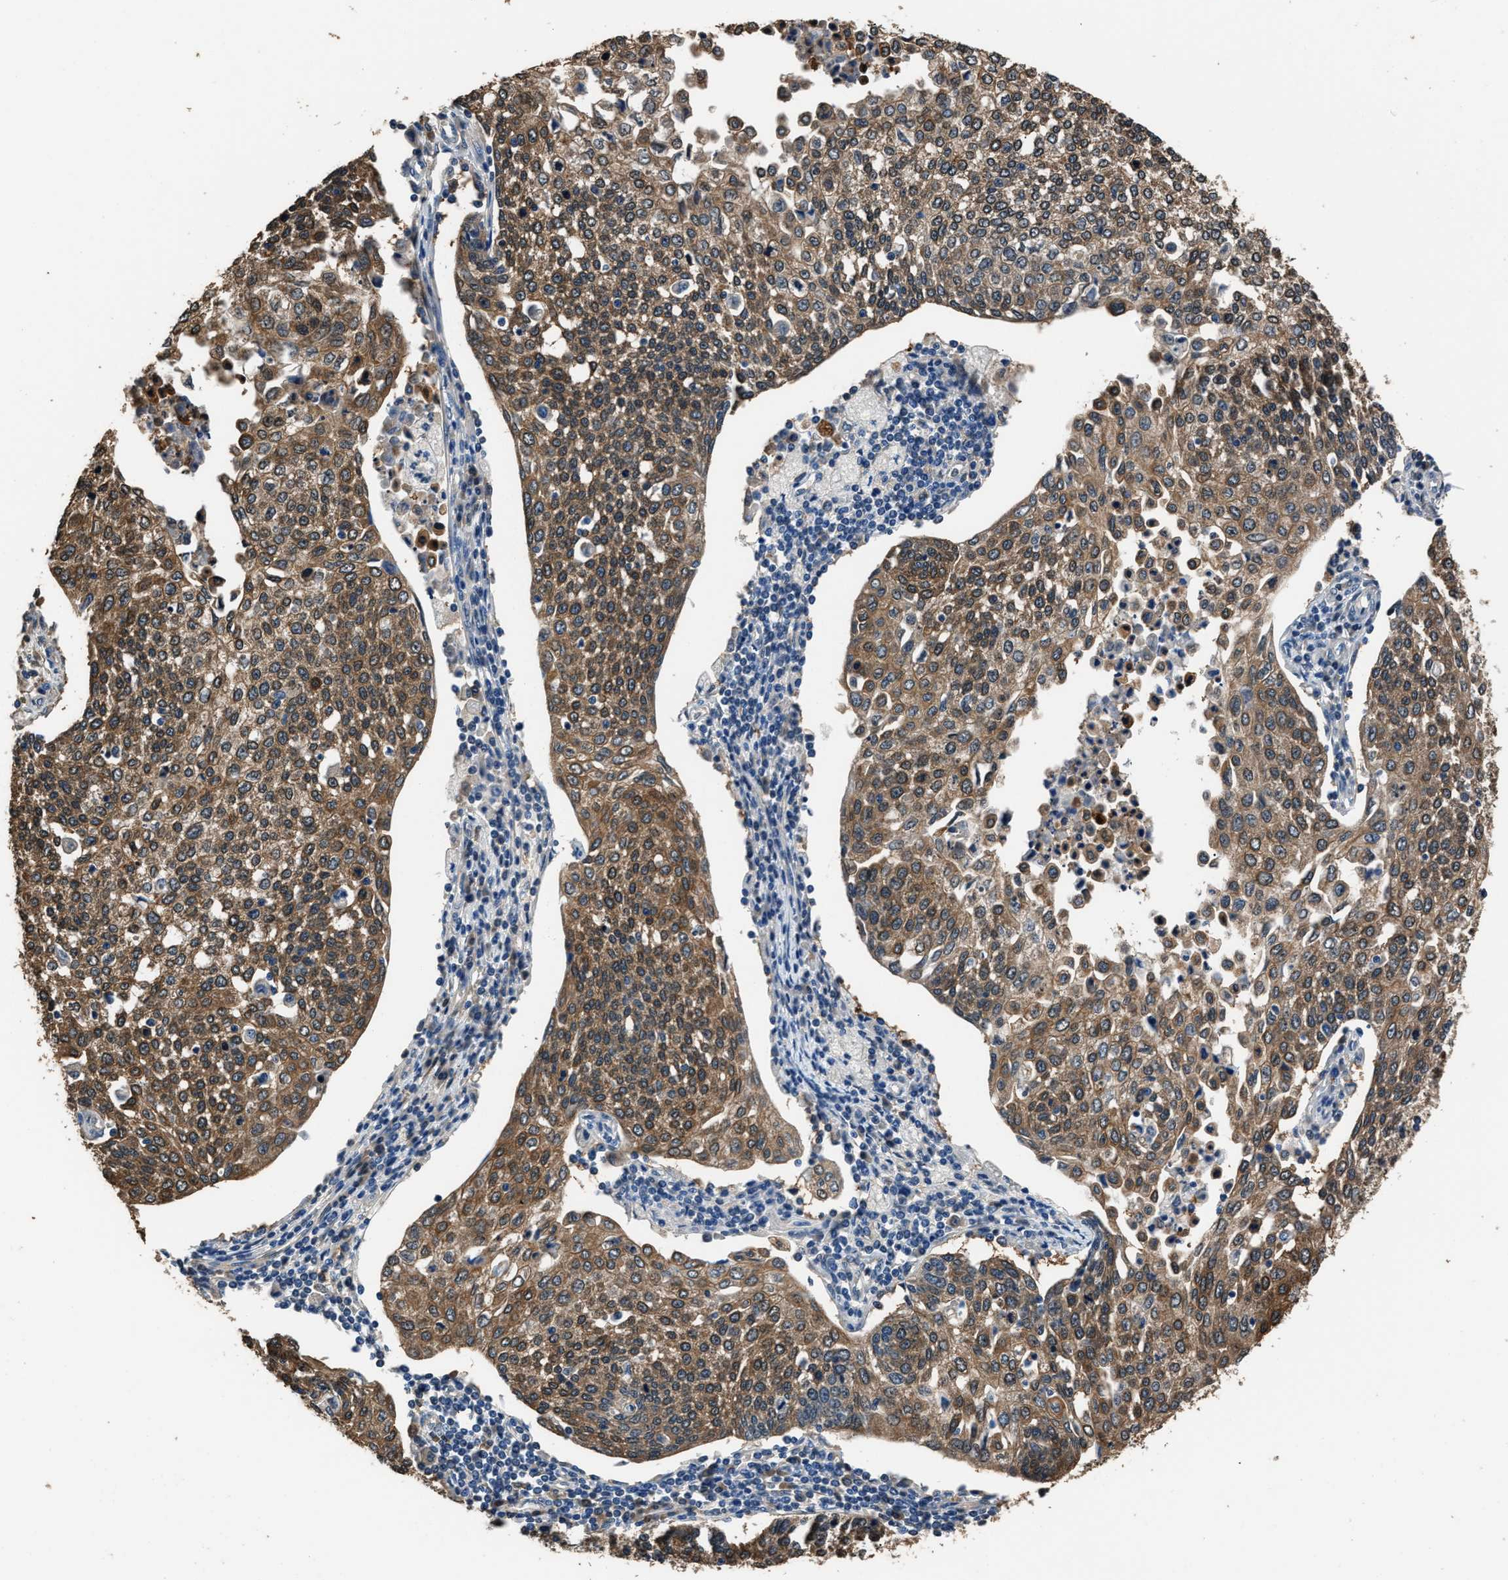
{"staining": {"intensity": "moderate", "quantity": ">75%", "location": "cytoplasmic/membranous"}, "tissue": "cervical cancer", "cell_type": "Tumor cells", "image_type": "cancer", "snomed": [{"axis": "morphology", "description": "Squamous cell carcinoma, NOS"}, {"axis": "topography", "description": "Cervix"}], "caption": "Approximately >75% of tumor cells in cervical squamous cell carcinoma display moderate cytoplasmic/membranous protein staining as visualized by brown immunohistochemical staining.", "gene": "GSTP1", "patient": {"sex": "female", "age": 34}}